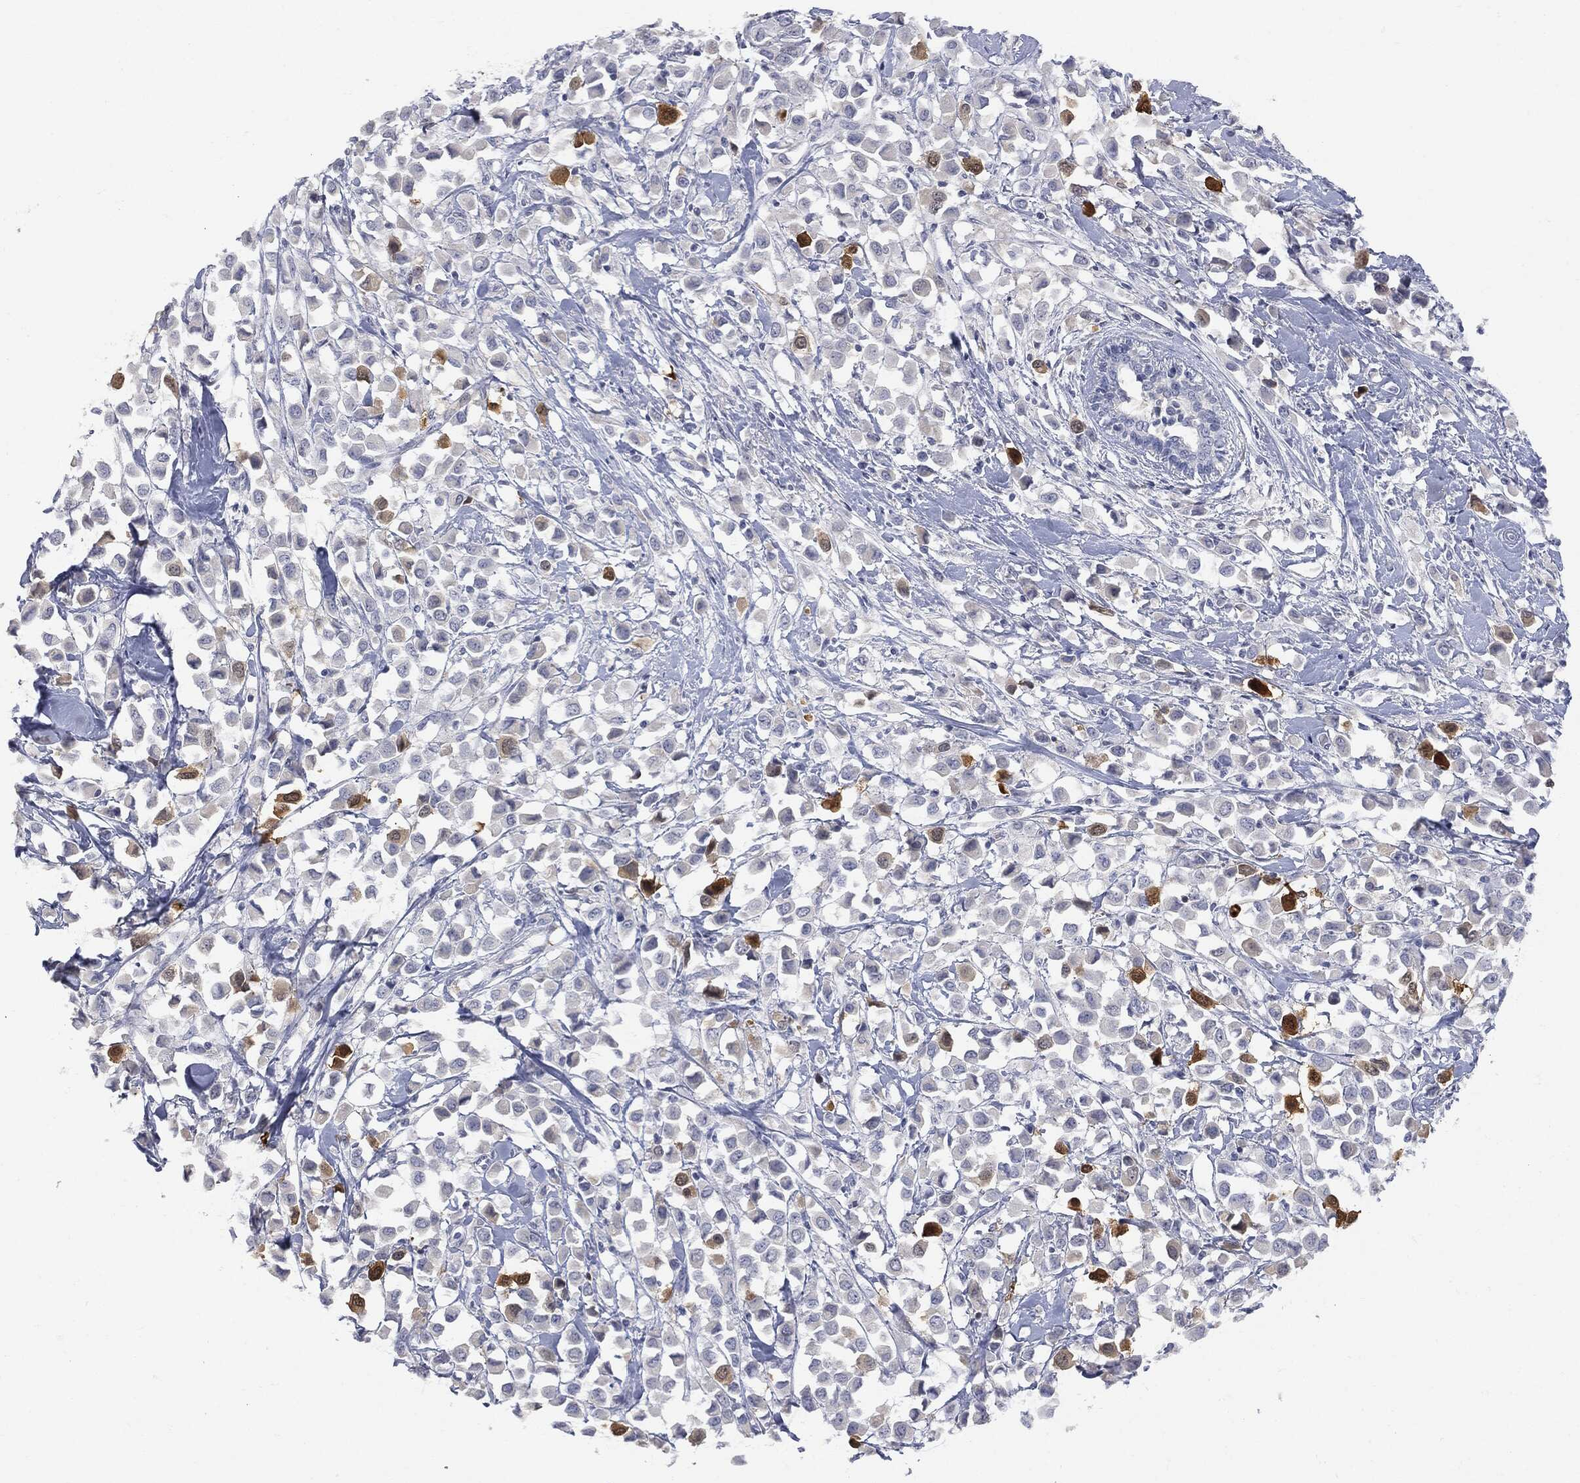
{"staining": {"intensity": "strong", "quantity": "<25%", "location": "cytoplasmic/membranous"}, "tissue": "breast cancer", "cell_type": "Tumor cells", "image_type": "cancer", "snomed": [{"axis": "morphology", "description": "Duct carcinoma"}, {"axis": "topography", "description": "Breast"}], "caption": "Strong cytoplasmic/membranous positivity is appreciated in approximately <25% of tumor cells in breast infiltrating ductal carcinoma. The staining was performed using DAB (3,3'-diaminobenzidine) to visualize the protein expression in brown, while the nuclei were stained in blue with hematoxylin (Magnification: 20x).", "gene": "UBE2C", "patient": {"sex": "female", "age": 61}}